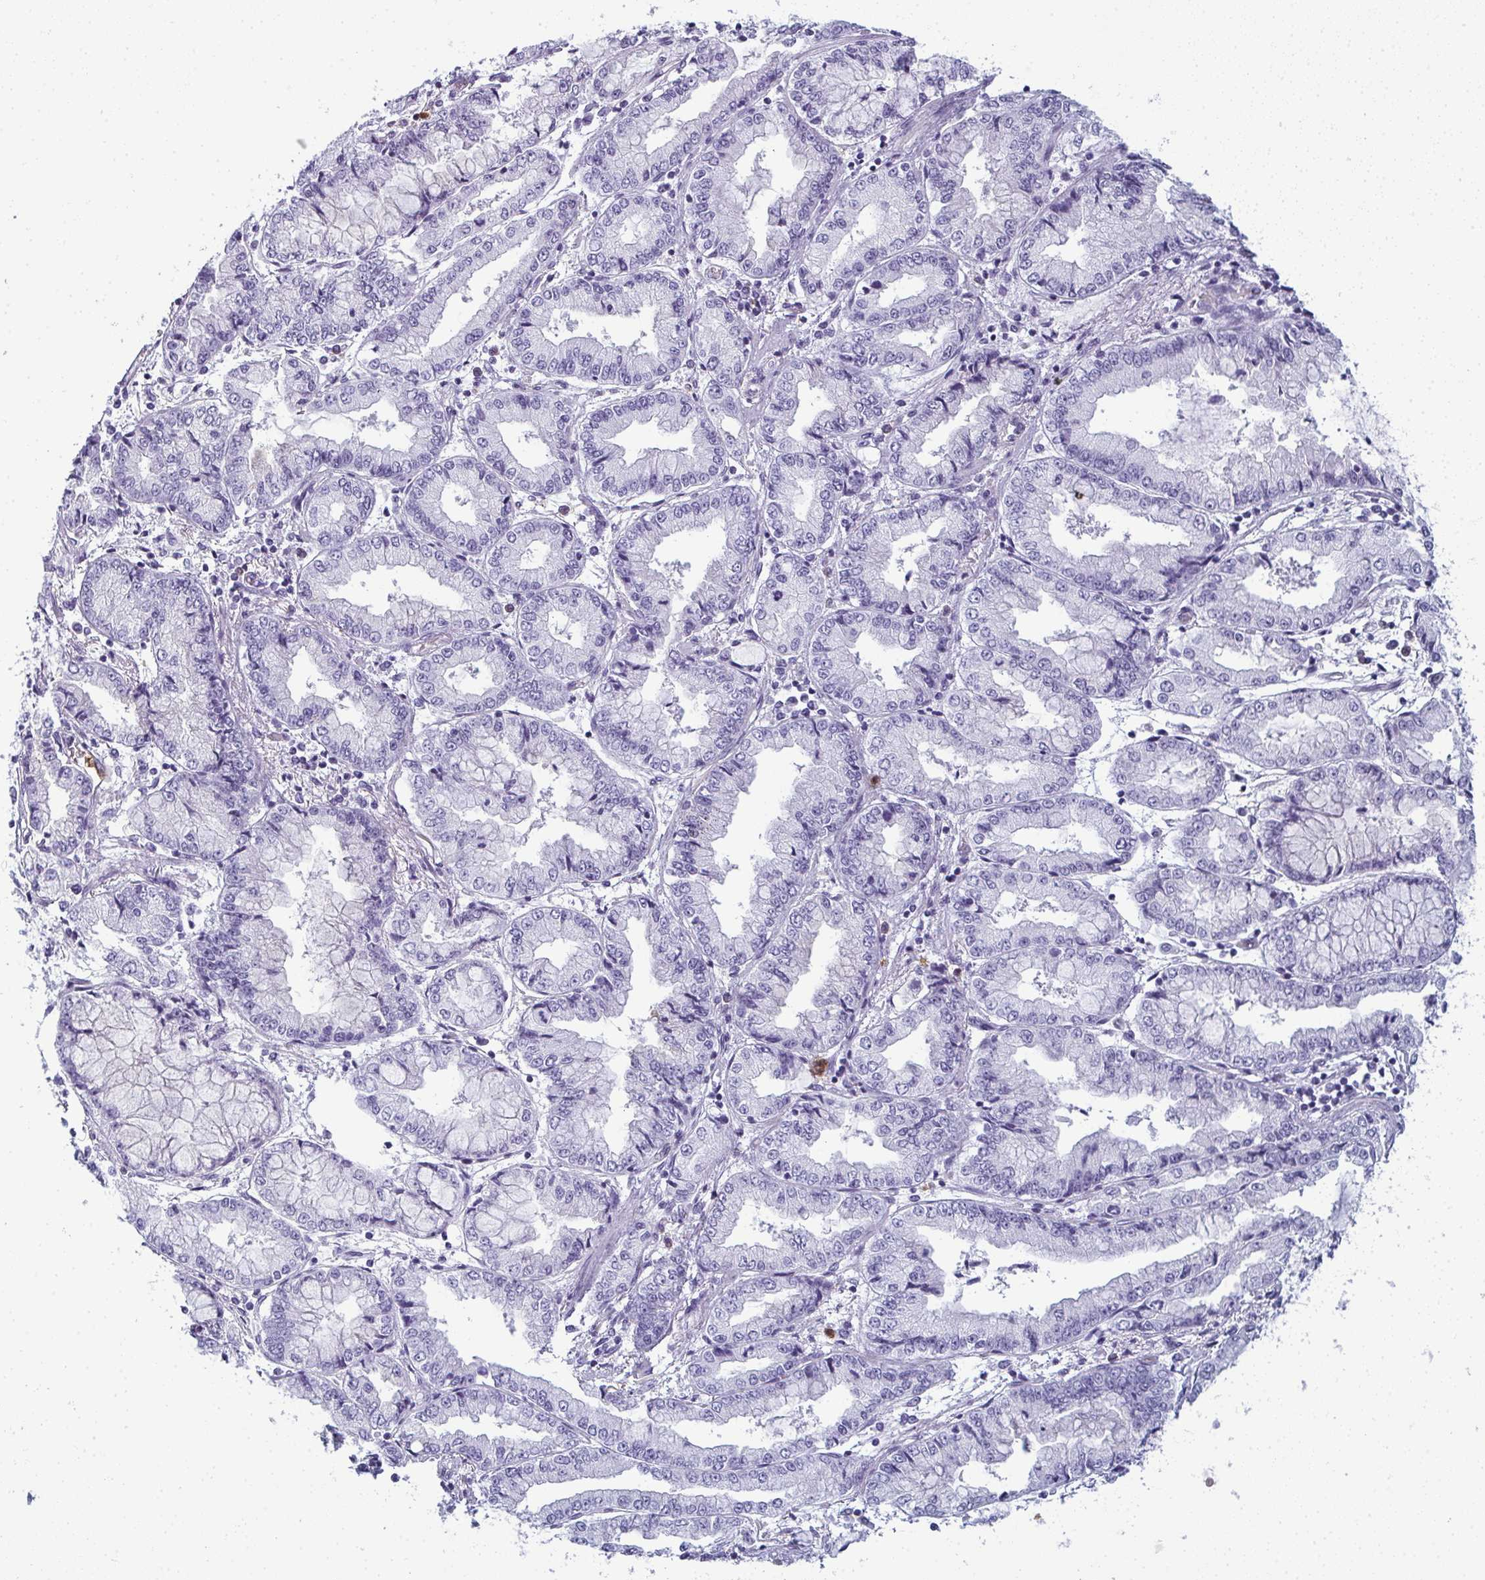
{"staining": {"intensity": "negative", "quantity": "none", "location": "none"}, "tissue": "stomach cancer", "cell_type": "Tumor cells", "image_type": "cancer", "snomed": [{"axis": "morphology", "description": "Adenocarcinoma, NOS"}, {"axis": "topography", "description": "Stomach, upper"}], "caption": "Immunohistochemical staining of human adenocarcinoma (stomach) shows no significant expression in tumor cells.", "gene": "CDA", "patient": {"sex": "female", "age": 74}}